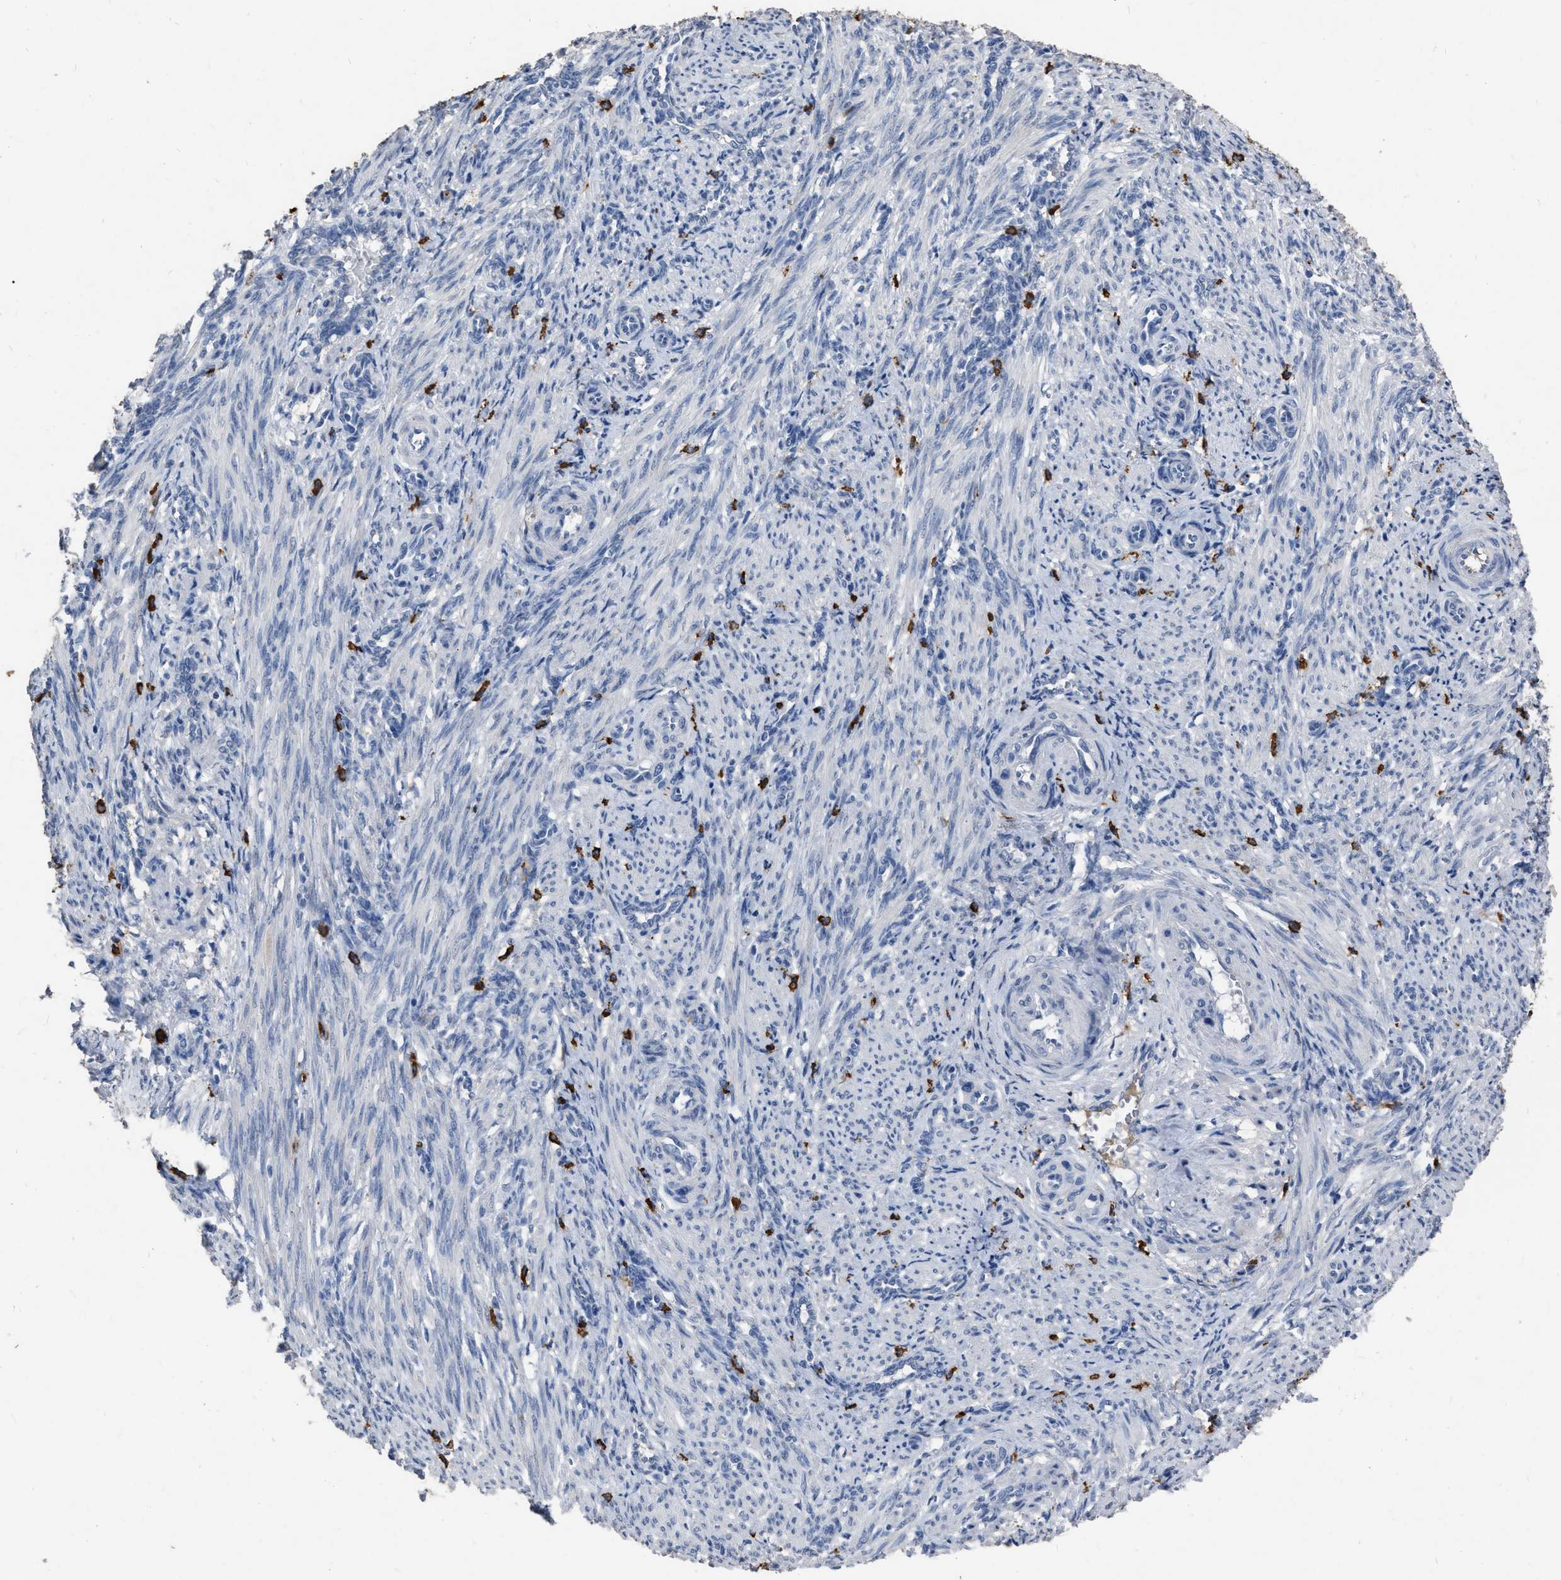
{"staining": {"intensity": "negative", "quantity": "none", "location": "none"}, "tissue": "smooth muscle", "cell_type": "Smooth muscle cells", "image_type": "normal", "snomed": [{"axis": "morphology", "description": "Normal tissue, NOS"}, {"axis": "topography", "description": "Endometrium"}], "caption": "Protein analysis of normal smooth muscle demonstrates no significant staining in smooth muscle cells. (Immunohistochemistry, brightfield microscopy, high magnification).", "gene": "HABP2", "patient": {"sex": "female", "age": 33}}